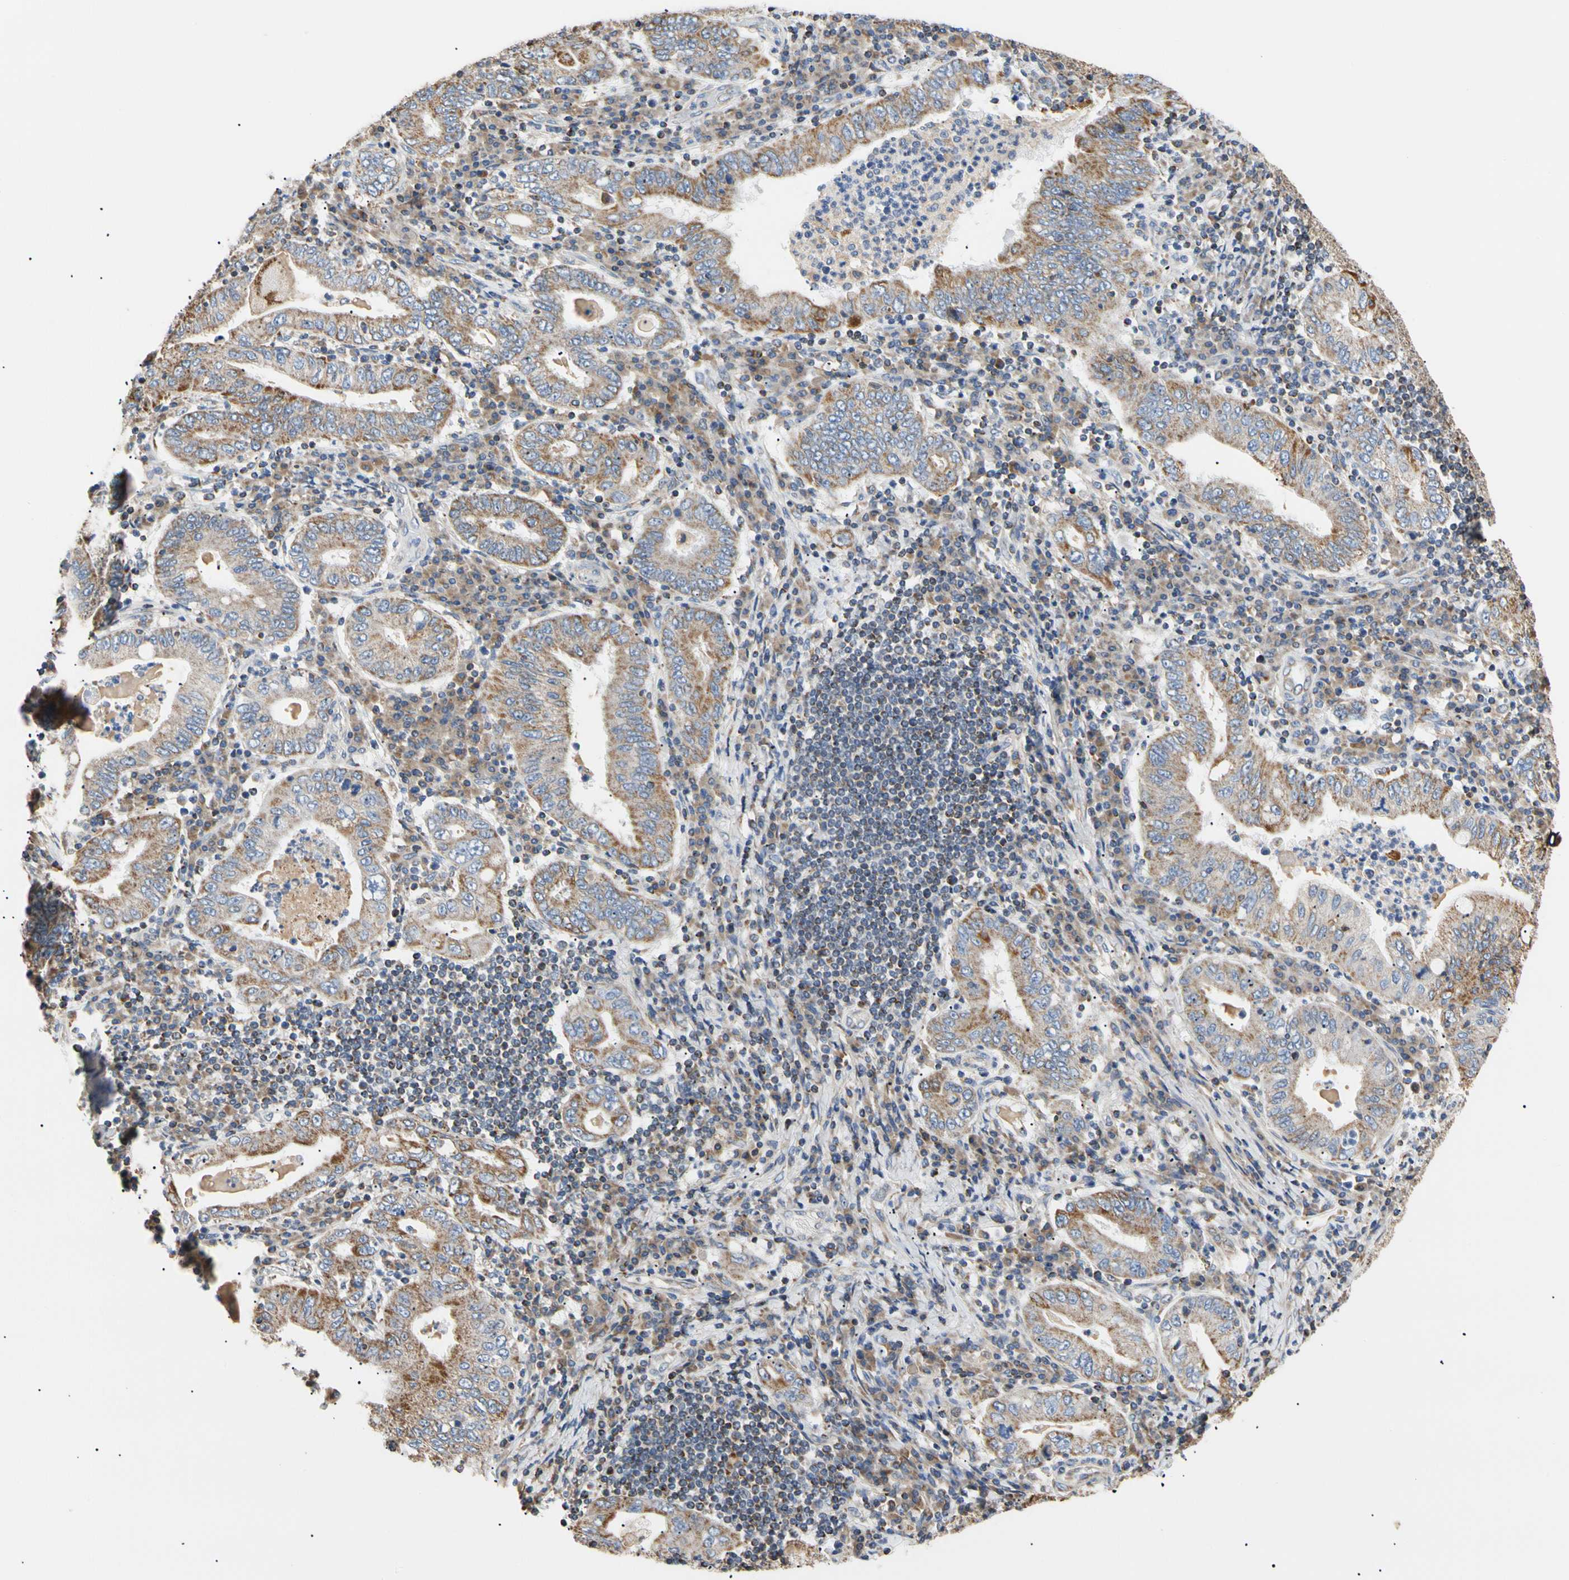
{"staining": {"intensity": "moderate", "quantity": ">75%", "location": "cytoplasmic/membranous"}, "tissue": "stomach cancer", "cell_type": "Tumor cells", "image_type": "cancer", "snomed": [{"axis": "morphology", "description": "Normal tissue, NOS"}, {"axis": "morphology", "description": "Adenocarcinoma, NOS"}, {"axis": "topography", "description": "Esophagus"}, {"axis": "topography", "description": "Stomach, upper"}, {"axis": "topography", "description": "Peripheral nerve tissue"}], "caption": "DAB immunohistochemical staining of human stomach cancer (adenocarcinoma) reveals moderate cytoplasmic/membranous protein staining in about >75% of tumor cells. The staining was performed using DAB (3,3'-diaminobenzidine) to visualize the protein expression in brown, while the nuclei were stained in blue with hematoxylin (Magnification: 20x).", "gene": "PLGRKT", "patient": {"sex": "male", "age": 62}}